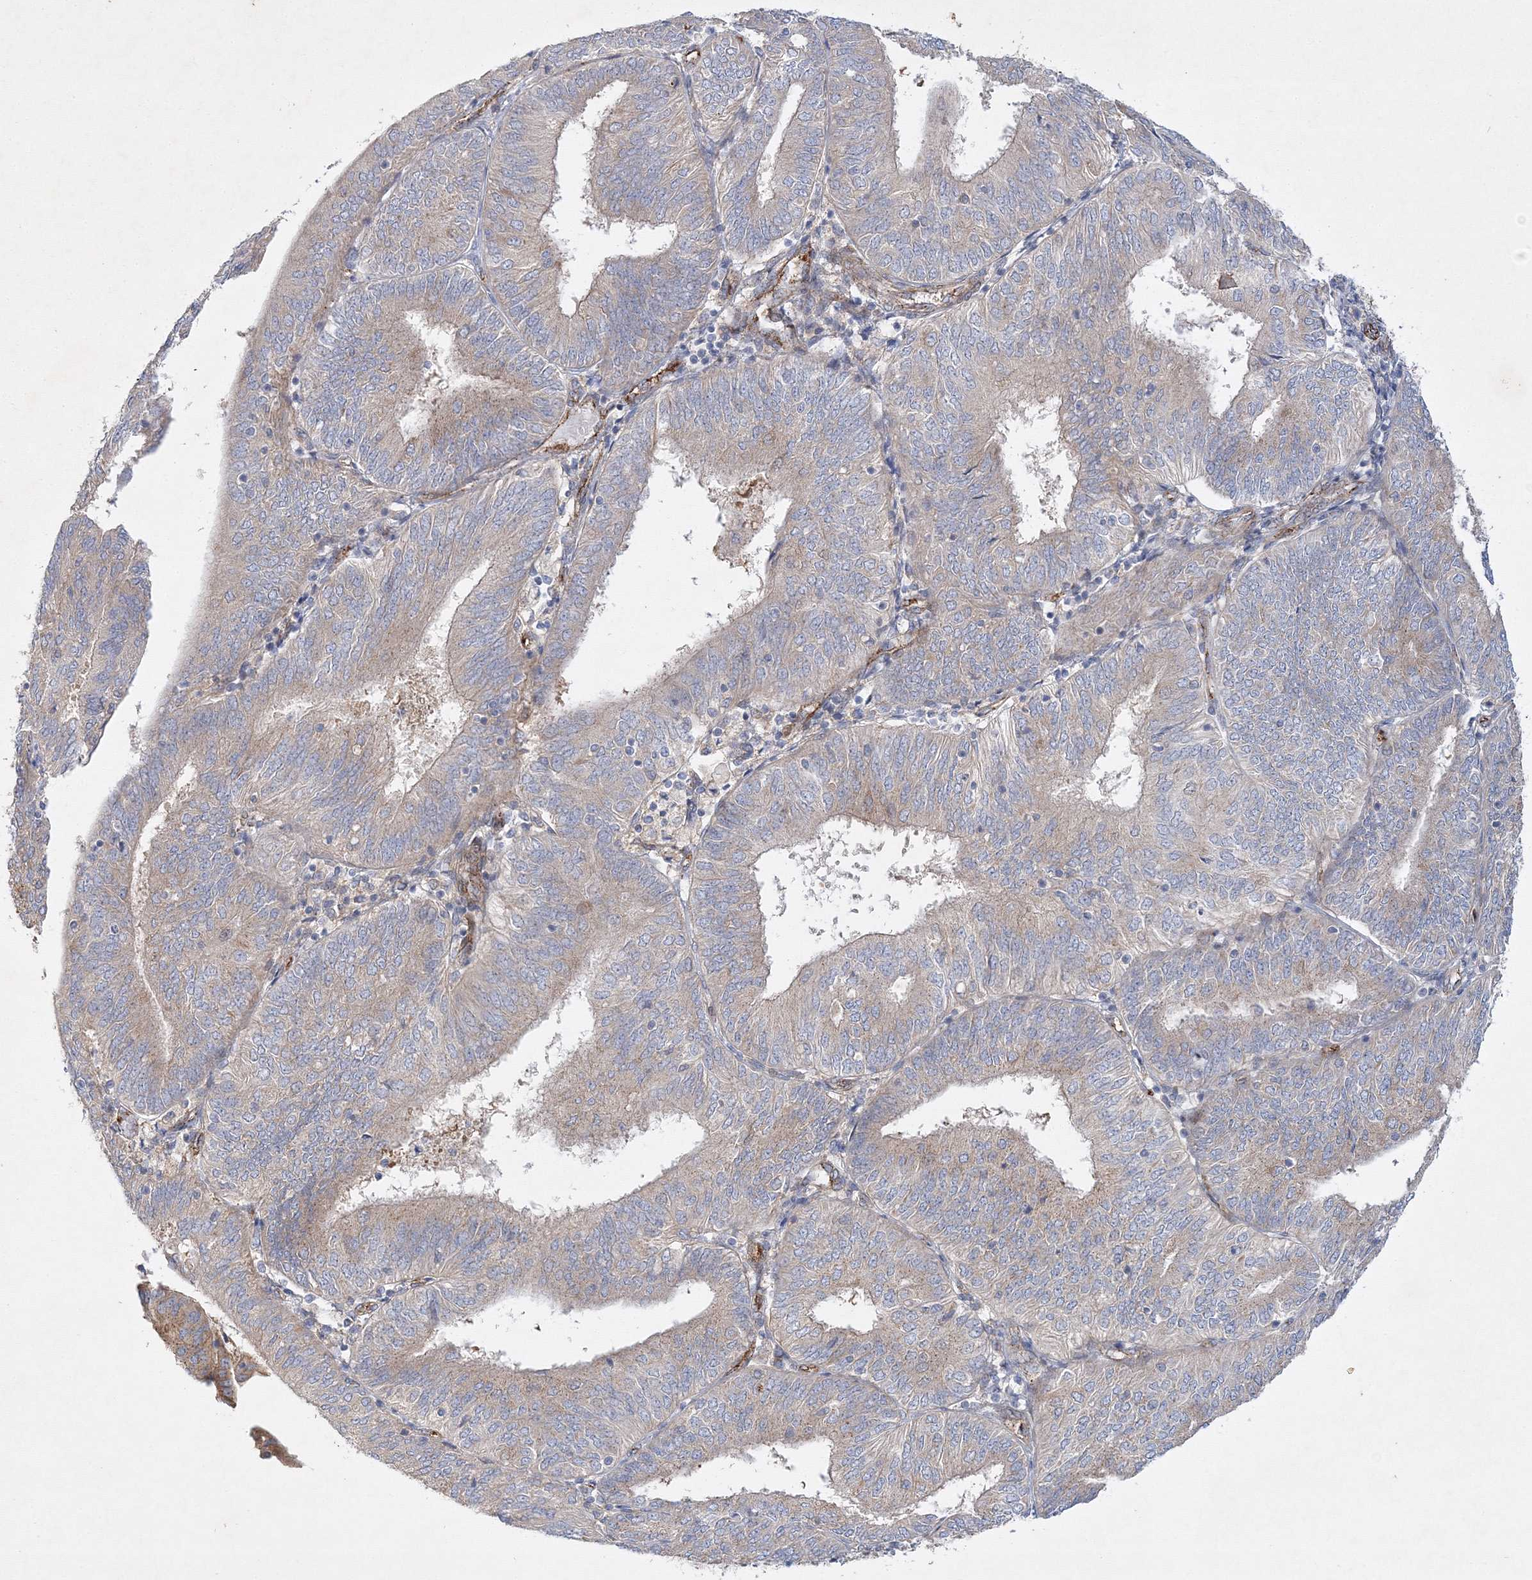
{"staining": {"intensity": "weak", "quantity": "<25%", "location": "cytoplasmic/membranous"}, "tissue": "endometrial cancer", "cell_type": "Tumor cells", "image_type": "cancer", "snomed": [{"axis": "morphology", "description": "Adenocarcinoma, NOS"}, {"axis": "topography", "description": "Endometrium"}], "caption": "The image exhibits no significant positivity in tumor cells of endometrial cancer.", "gene": "ZFYVE16", "patient": {"sex": "female", "age": 58}}